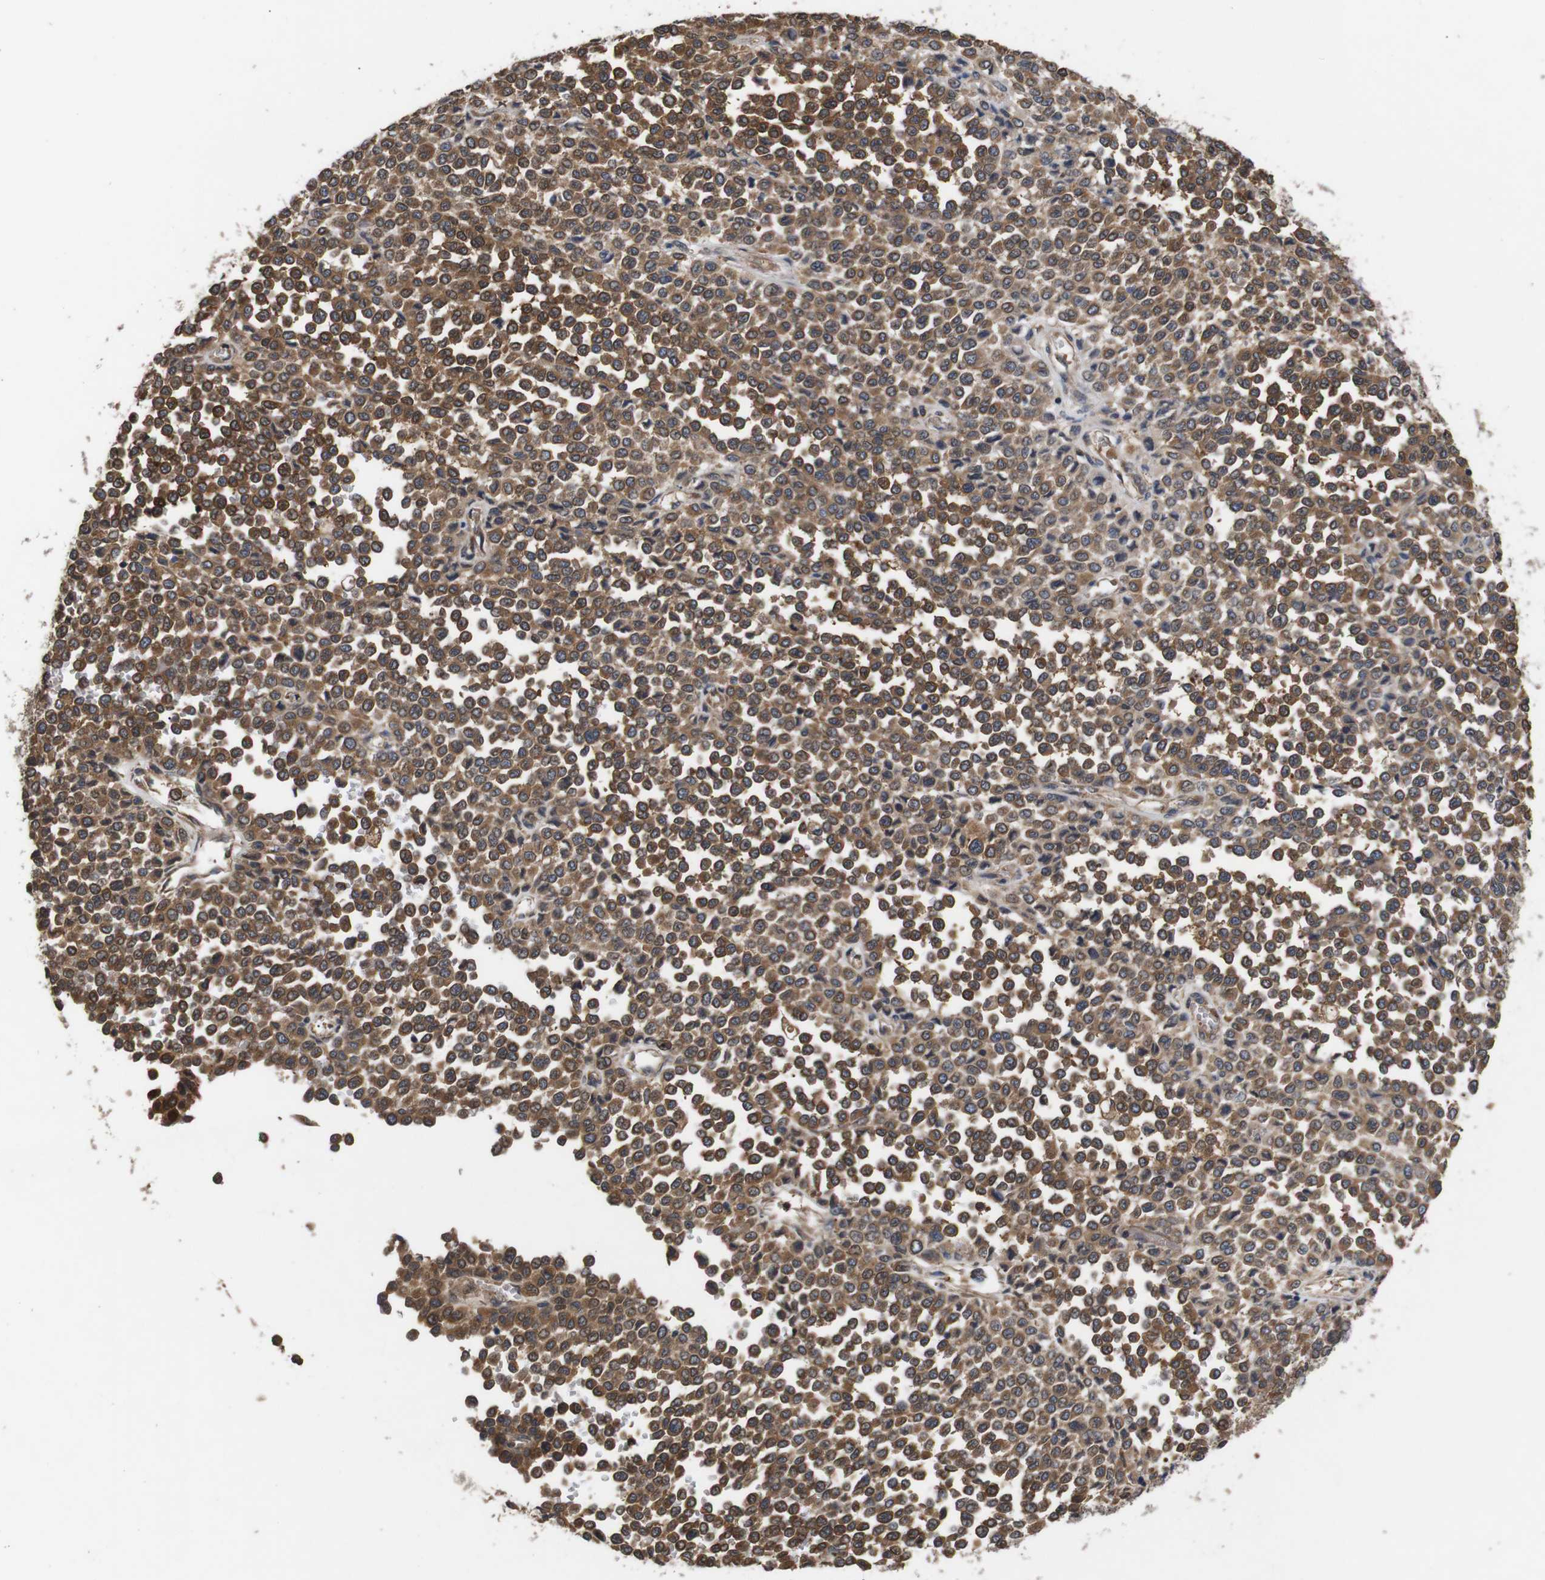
{"staining": {"intensity": "moderate", "quantity": ">75%", "location": "cytoplasmic/membranous"}, "tissue": "melanoma", "cell_type": "Tumor cells", "image_type": "cancer", "snomed": [{"axis": "morphology", "description": "Malignant melanoma, Metastatic site"}, {"axis": "topography", "description": "Pancreas"}], "caption": "Melanoma stained for a protein (brown) exhibits moderate cytoplasmic/membranous positive positivity in approximately >75% of tumor cells.", "gene": "DDR1", "patient": {"sex": "female", "age": 30}}